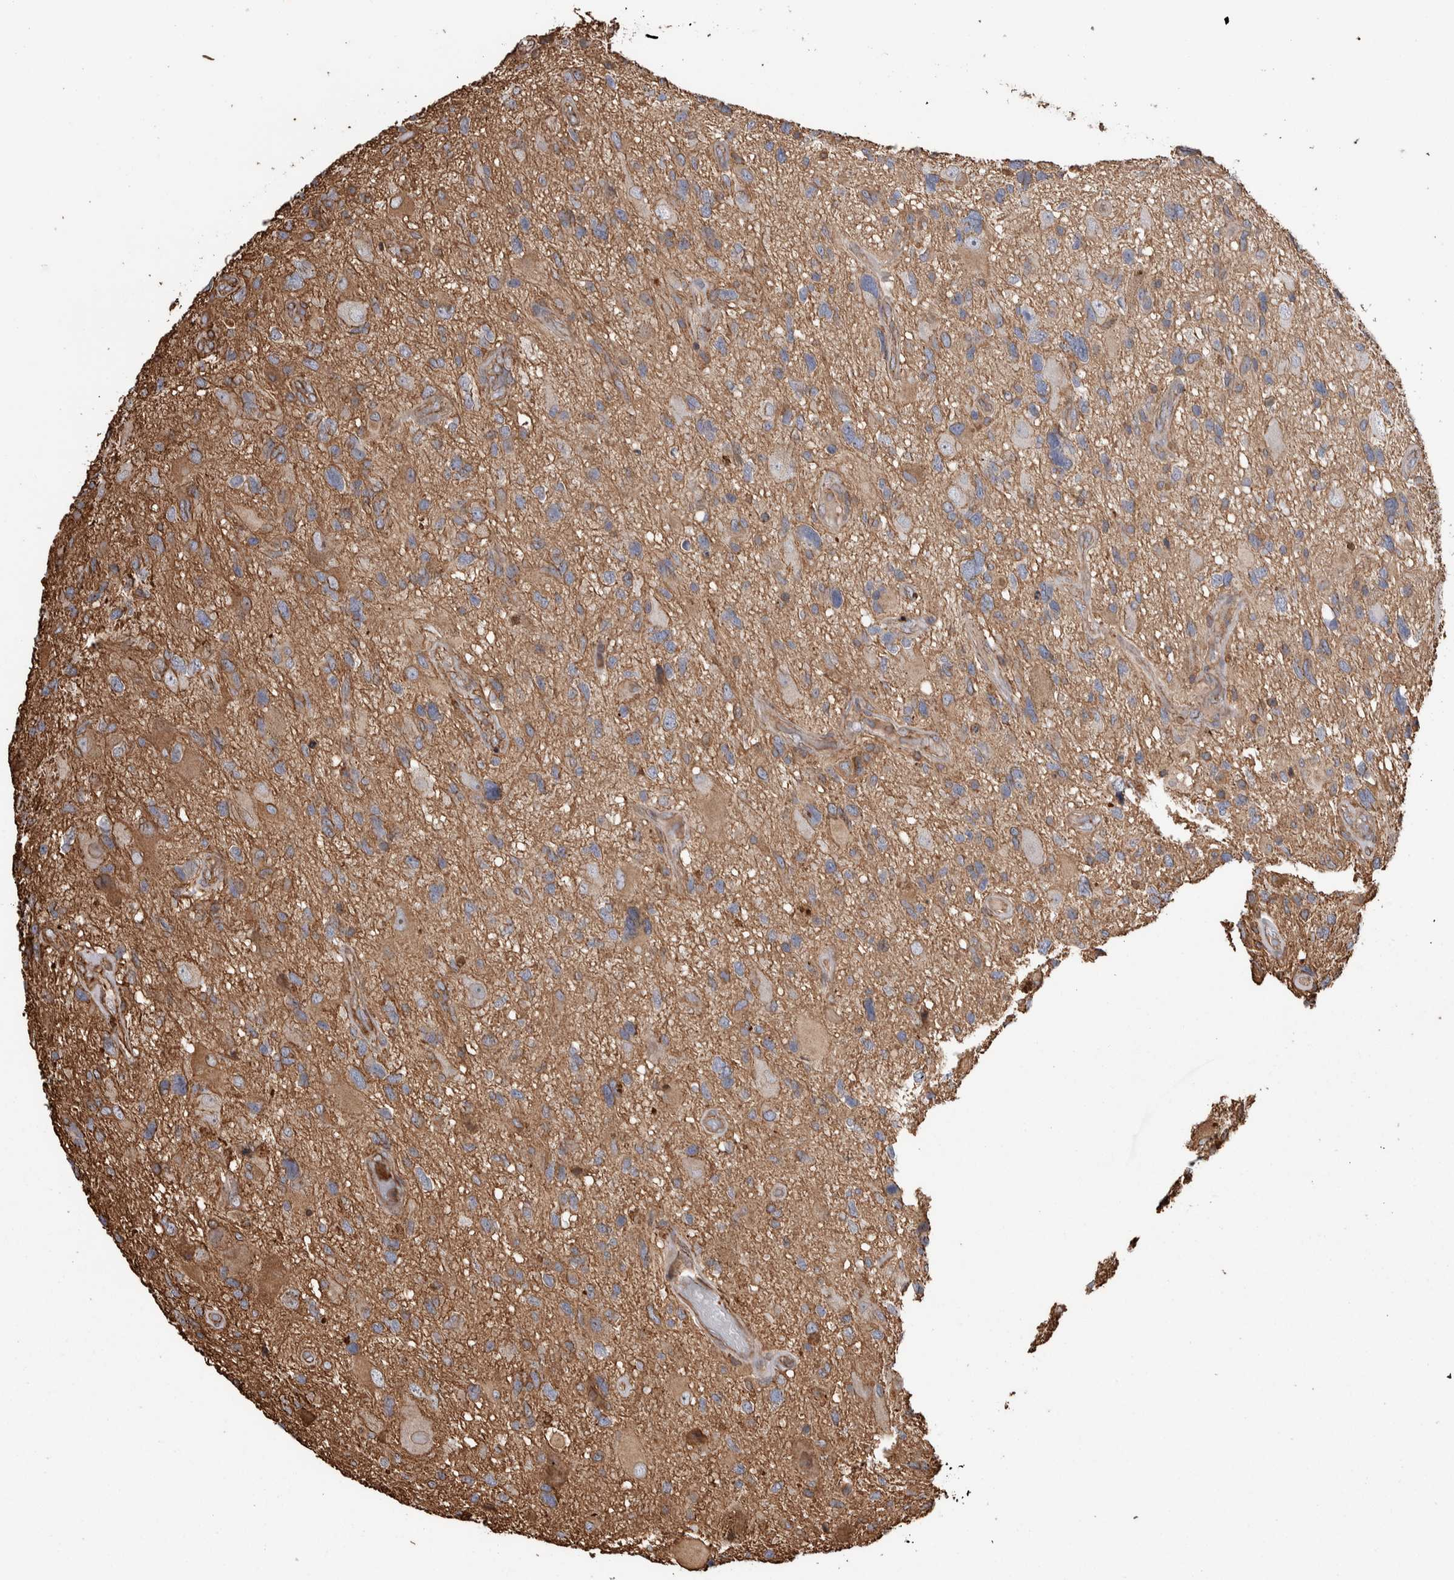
{"staining": {"intensity": "moderate", "quantity": ">75%", "location": "cytoplasmic/membranous"}, "tissue": "glioma", "cell_type": "Tumor cells", "image_type": "cancer", "snomed": [{"axis": "morphology", "description": "Glioma, malignant, High grade"}, {"axis": "topography", "description": "Brain"}], "caption": "A medium amount of moderate cytoplasmic/membranous expression is appreciated in approximately >75% of tumor cells in glioma tissue.", "gene": "ENPP2", "patient": {"sex": "male", "age": 33}}